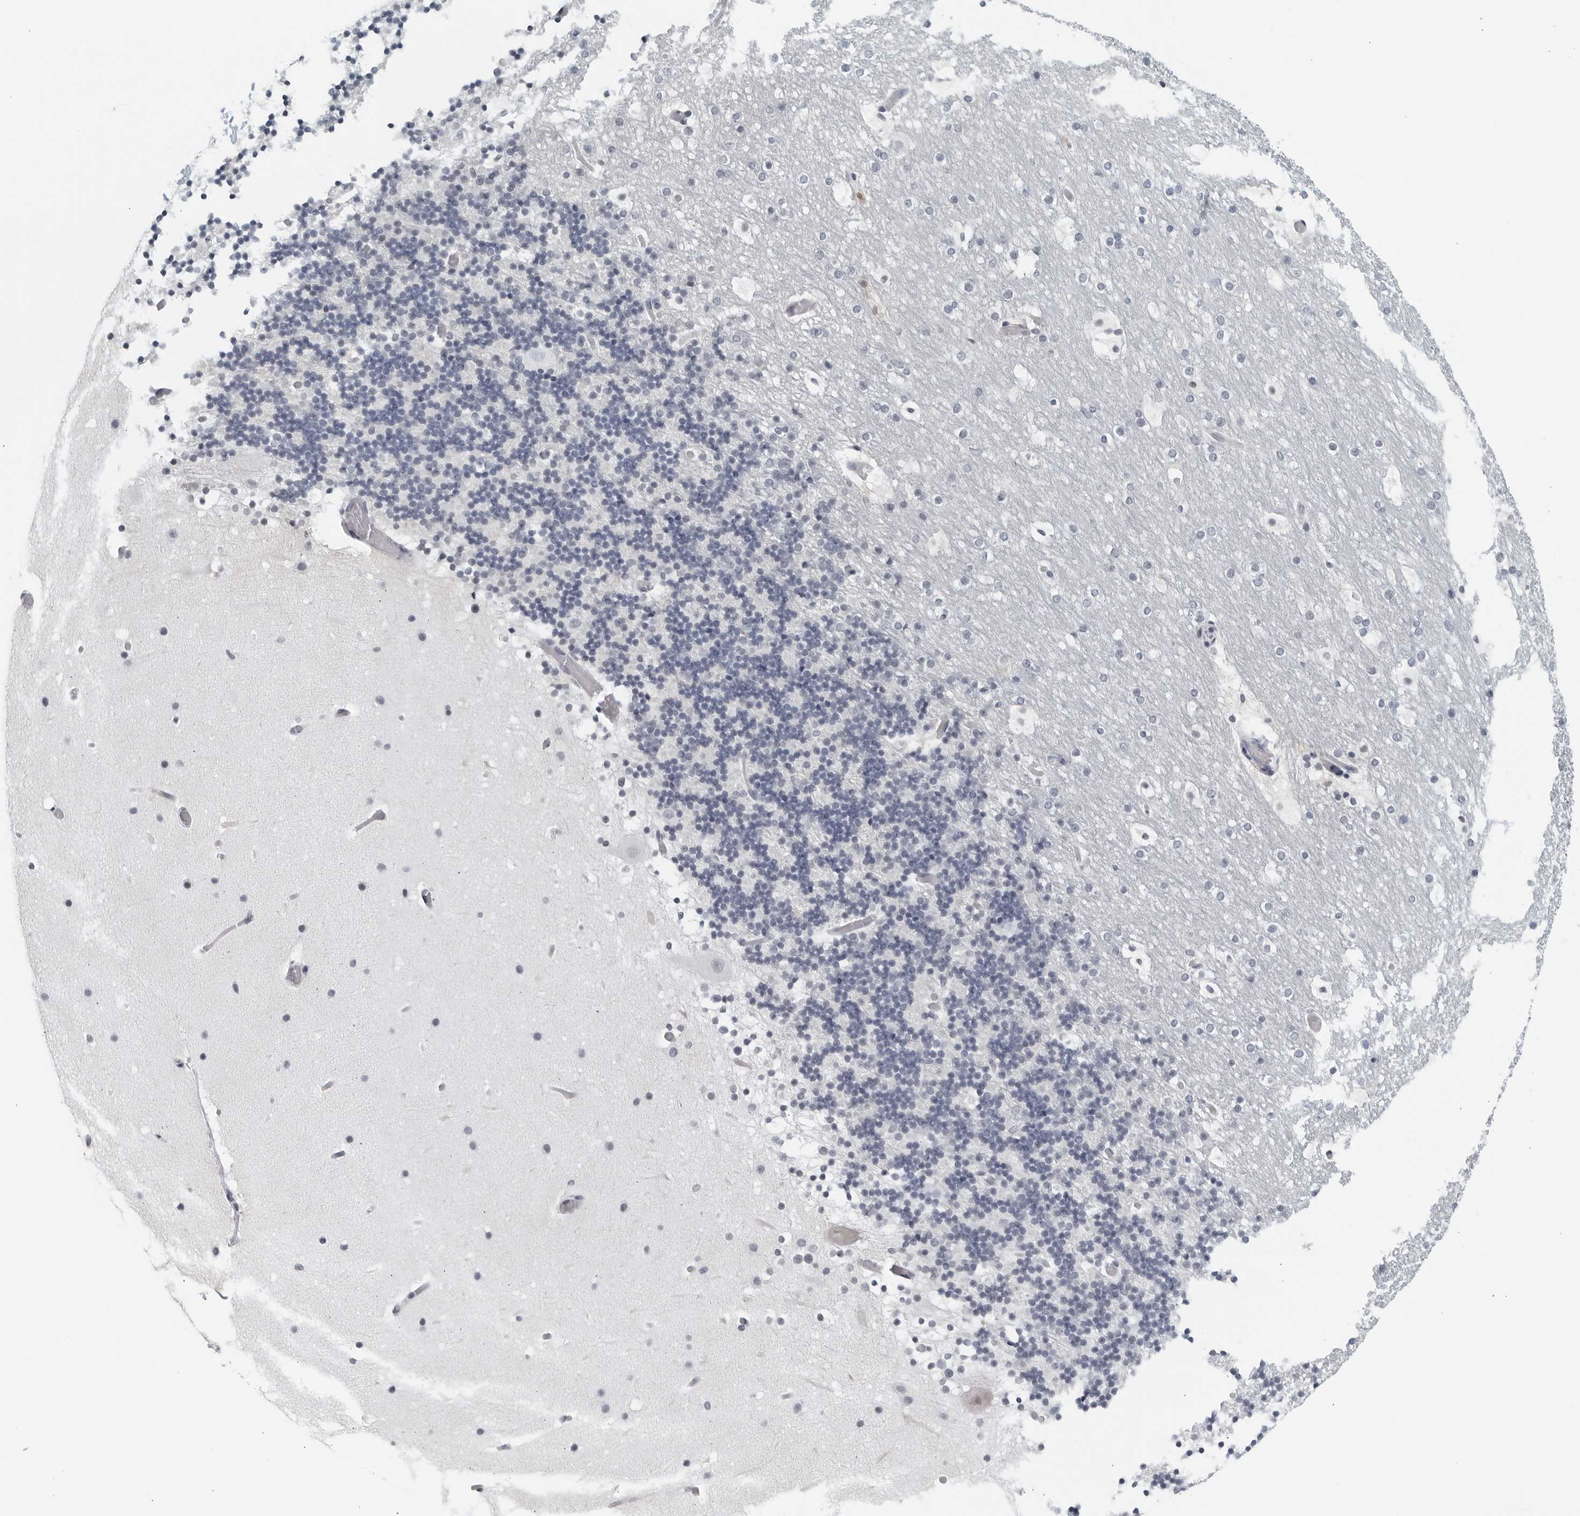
{"staining": {"intensity": "negative", "quantity": "none", "location": "none"}, "tissue": "cerebellum", "cell_type": "Cells in granular layer", "image_type": "normal", "snomed": [{"axis": "morphology", "description": "Normal tissue, NOS"}, {"axis": "topography", "description": "Cerebellum"}], "caption": "Immunohistochemical staining of normal cerebellum displays no significant expression in cells in granular layer.", "gene": "KLK7", "patient": {"sex": "male", "age": 57}}